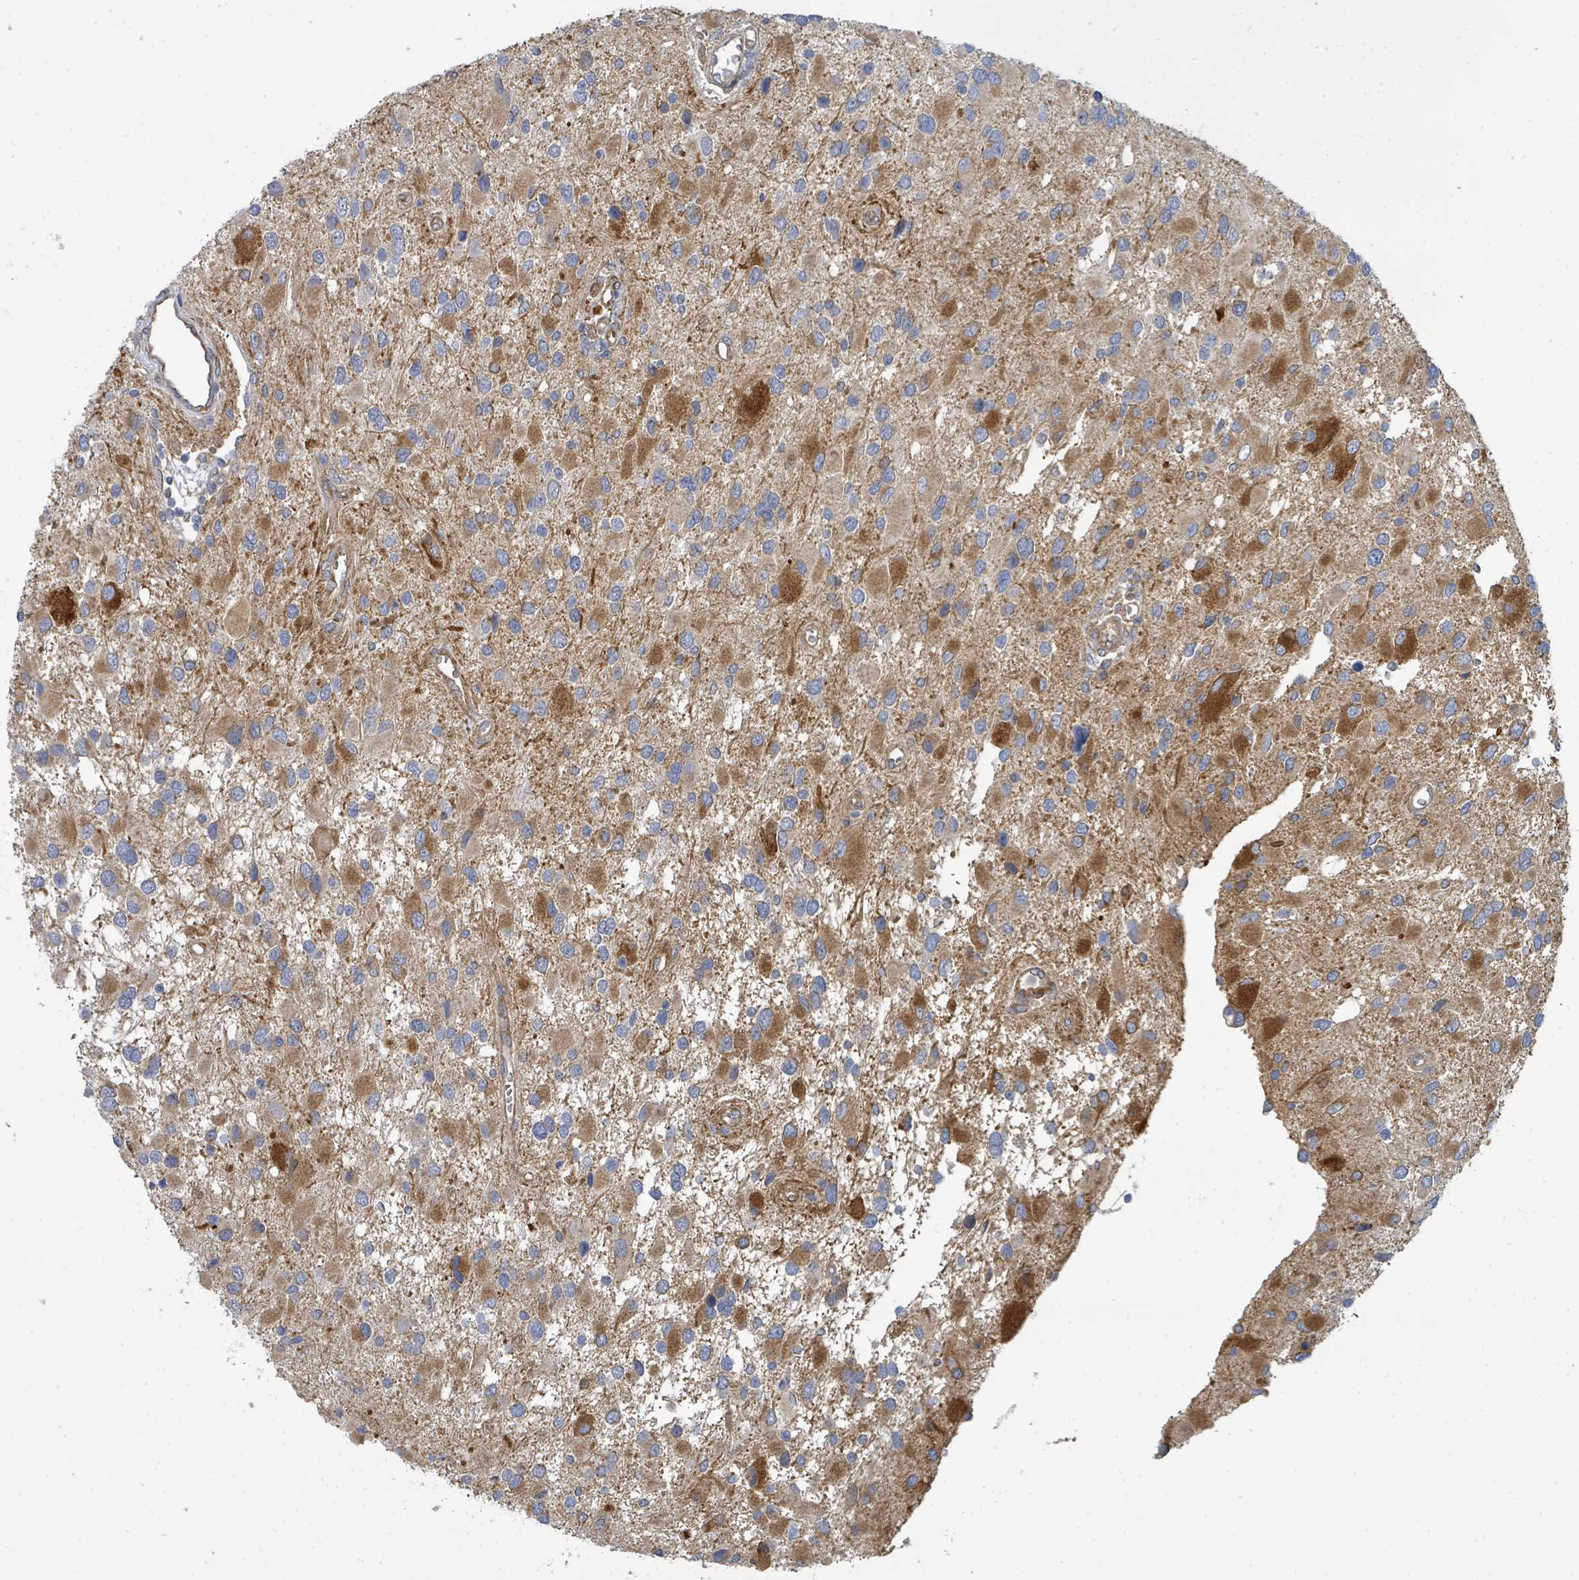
{"staining": {"intensity": "strong", "quantity": "<25%", "location": "cytoplasmic/membranous"}, "tissue": "glioma", "cell_type": "Tumor cells", "image_type": "cancer", "snomed": [{"axis": "morphology", "description": "Glioma, malignant, High grade"}, {"axis": "topography", "description": "Brain"}], "caption": "IHC image of neoplastic tissue: glioma stained using IHC shows medium levels of strong protein expression localized specifically in the cytoplasmic/membranous of tumor cells, appearing as a cytoplasmic/membranous brown color.", "gene": "IFIT1", "patient": {"sex": "male", "age": 53}}